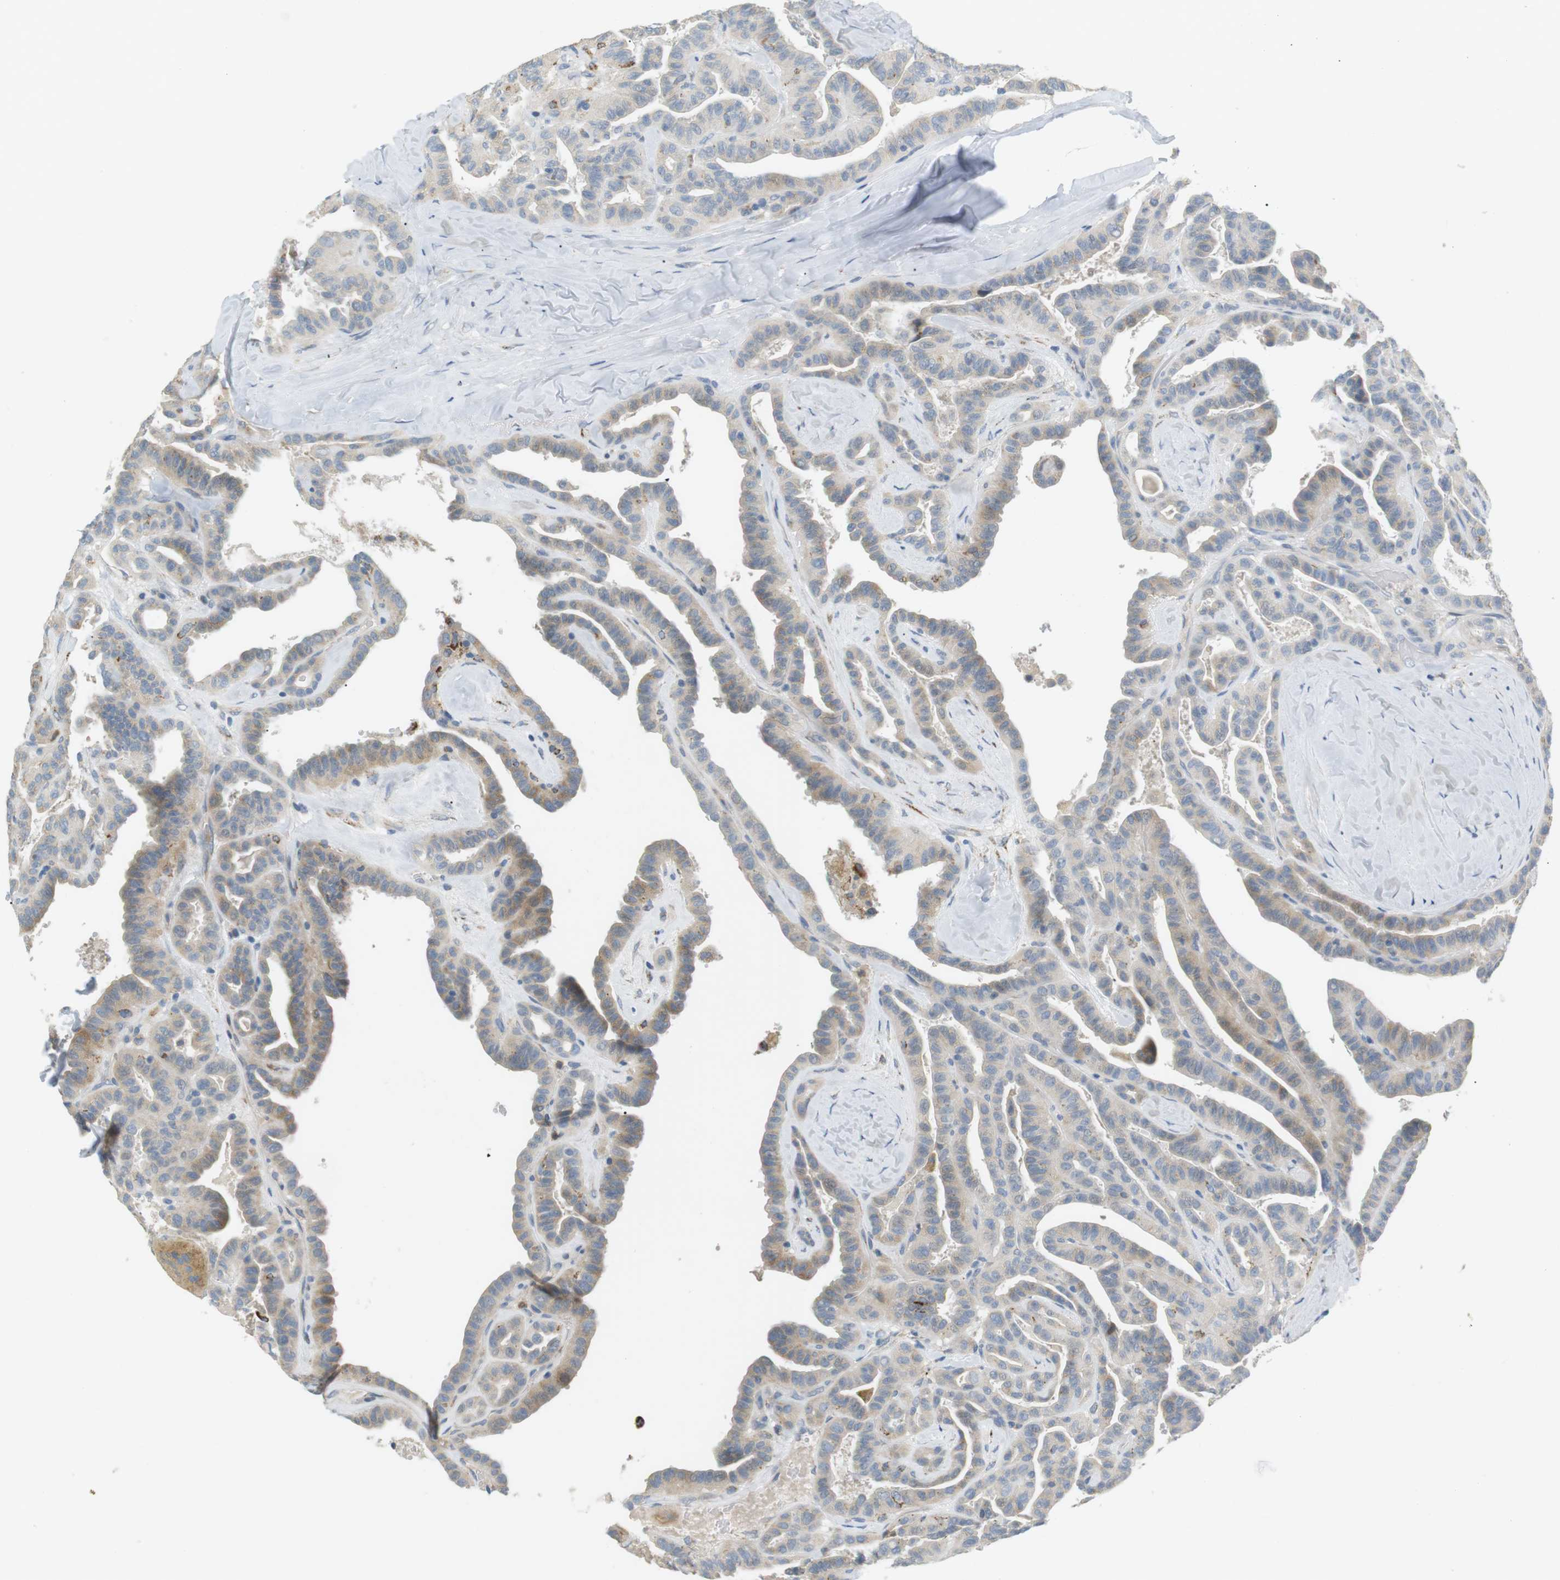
{"staining": {"intensity": "weak", "quantity": "25%-75%", "location": "cytoplasmic/membranous"}, "tissue": "thyroid cancer", "cell_type": "Tumor cells", "image_type": "cancer", "snomed": [{"axis": "morphology", "description": "Papillary adenocarcinoma, NOS"}, {"axis": "topography", "description": "Thyroid gland"}], "caption": "A micrograph of human papillary adenocarcinoma (thyroid) stained for a protein shows weak cytoplasmic/membranous brown staining in tumor cells. The protein of interest is stained brown, and the nuclei are stained in blue (DAB IHC with brightfield microscopy, high magnification).", "gene": "CD300E", "patient": {"sex": "male", "age": 77}}